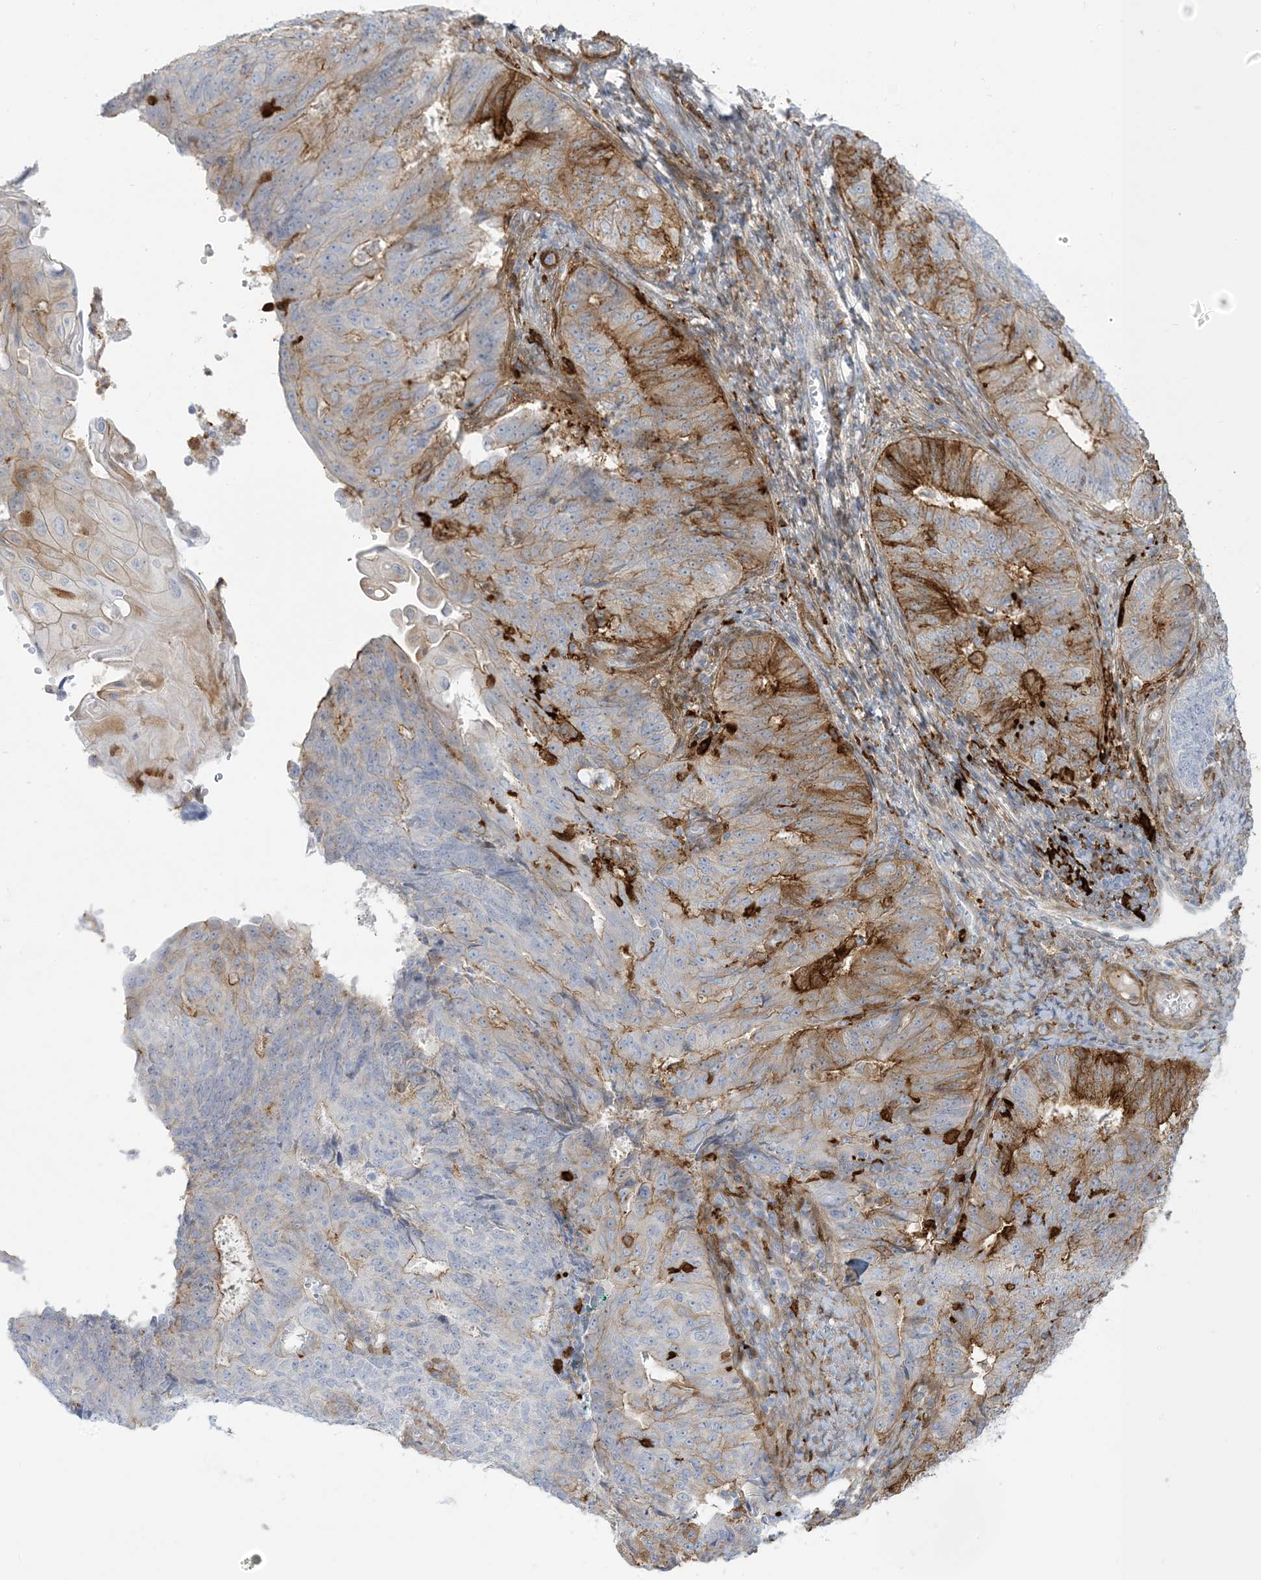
{"staining": {"intensity": "moderate", "quantity": "<25%", "location": "cytoplasmic/membranous"}, "tissue": "endometrial cancer", "cell_type": "Tumor cells", "image_type": "cancer", "snomed": [{"axis": "morphology", "description": "Adenocarcinoma, NOS"}, {"axis": "topography", "description": "Endometrium"}], "caption": "There is low levels of moderate cytoplasmic/membranous staining in tumor cells of endometrial adenocarcinoma, as demonstrated by immunohistochemical staining (brown color).", "gene": "ICMT", "patient": {"sex": "female", "age": 32}}